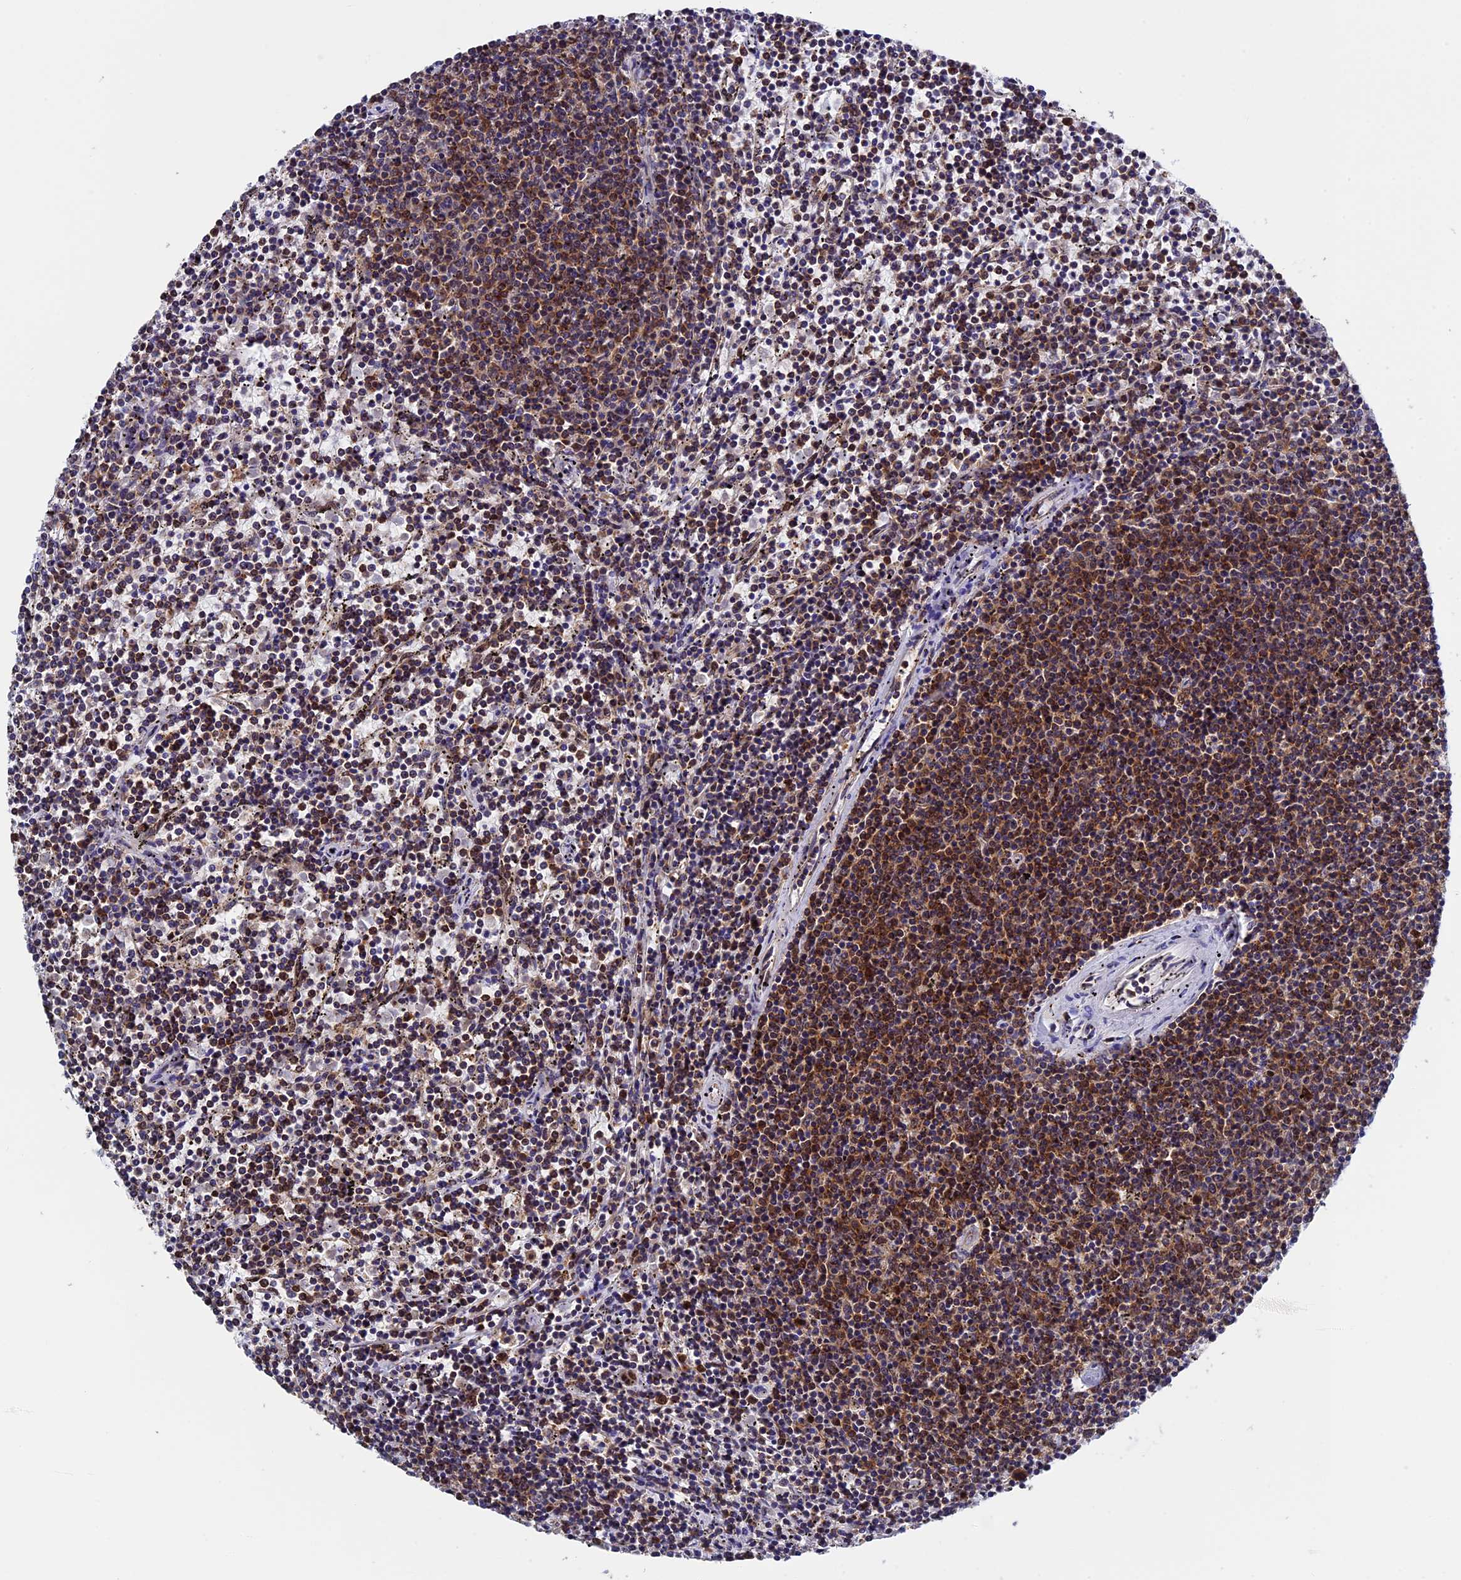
{"staining": {"intensity": "moderate", "quantity": ">75%", "location": "cytoplasmic/membranous"}, "tissue": "lymphoma", "cell_type": "Tumor cells", "image_type": "cancer", "snomed": [{"axis": "morphology", "description": "Malignant lymphoma, non-Hodgkin's type, Low grade"}, {"axis": "topography", "description": "Spleen"}], "caption": "A photomicrograph of human lymphoma stained for a protein displays moderate cytoplasmic/membranous brown staining in tumor cells.", "gene": "SLC9A5", "patient": {"sex": "female", "age": 50}}